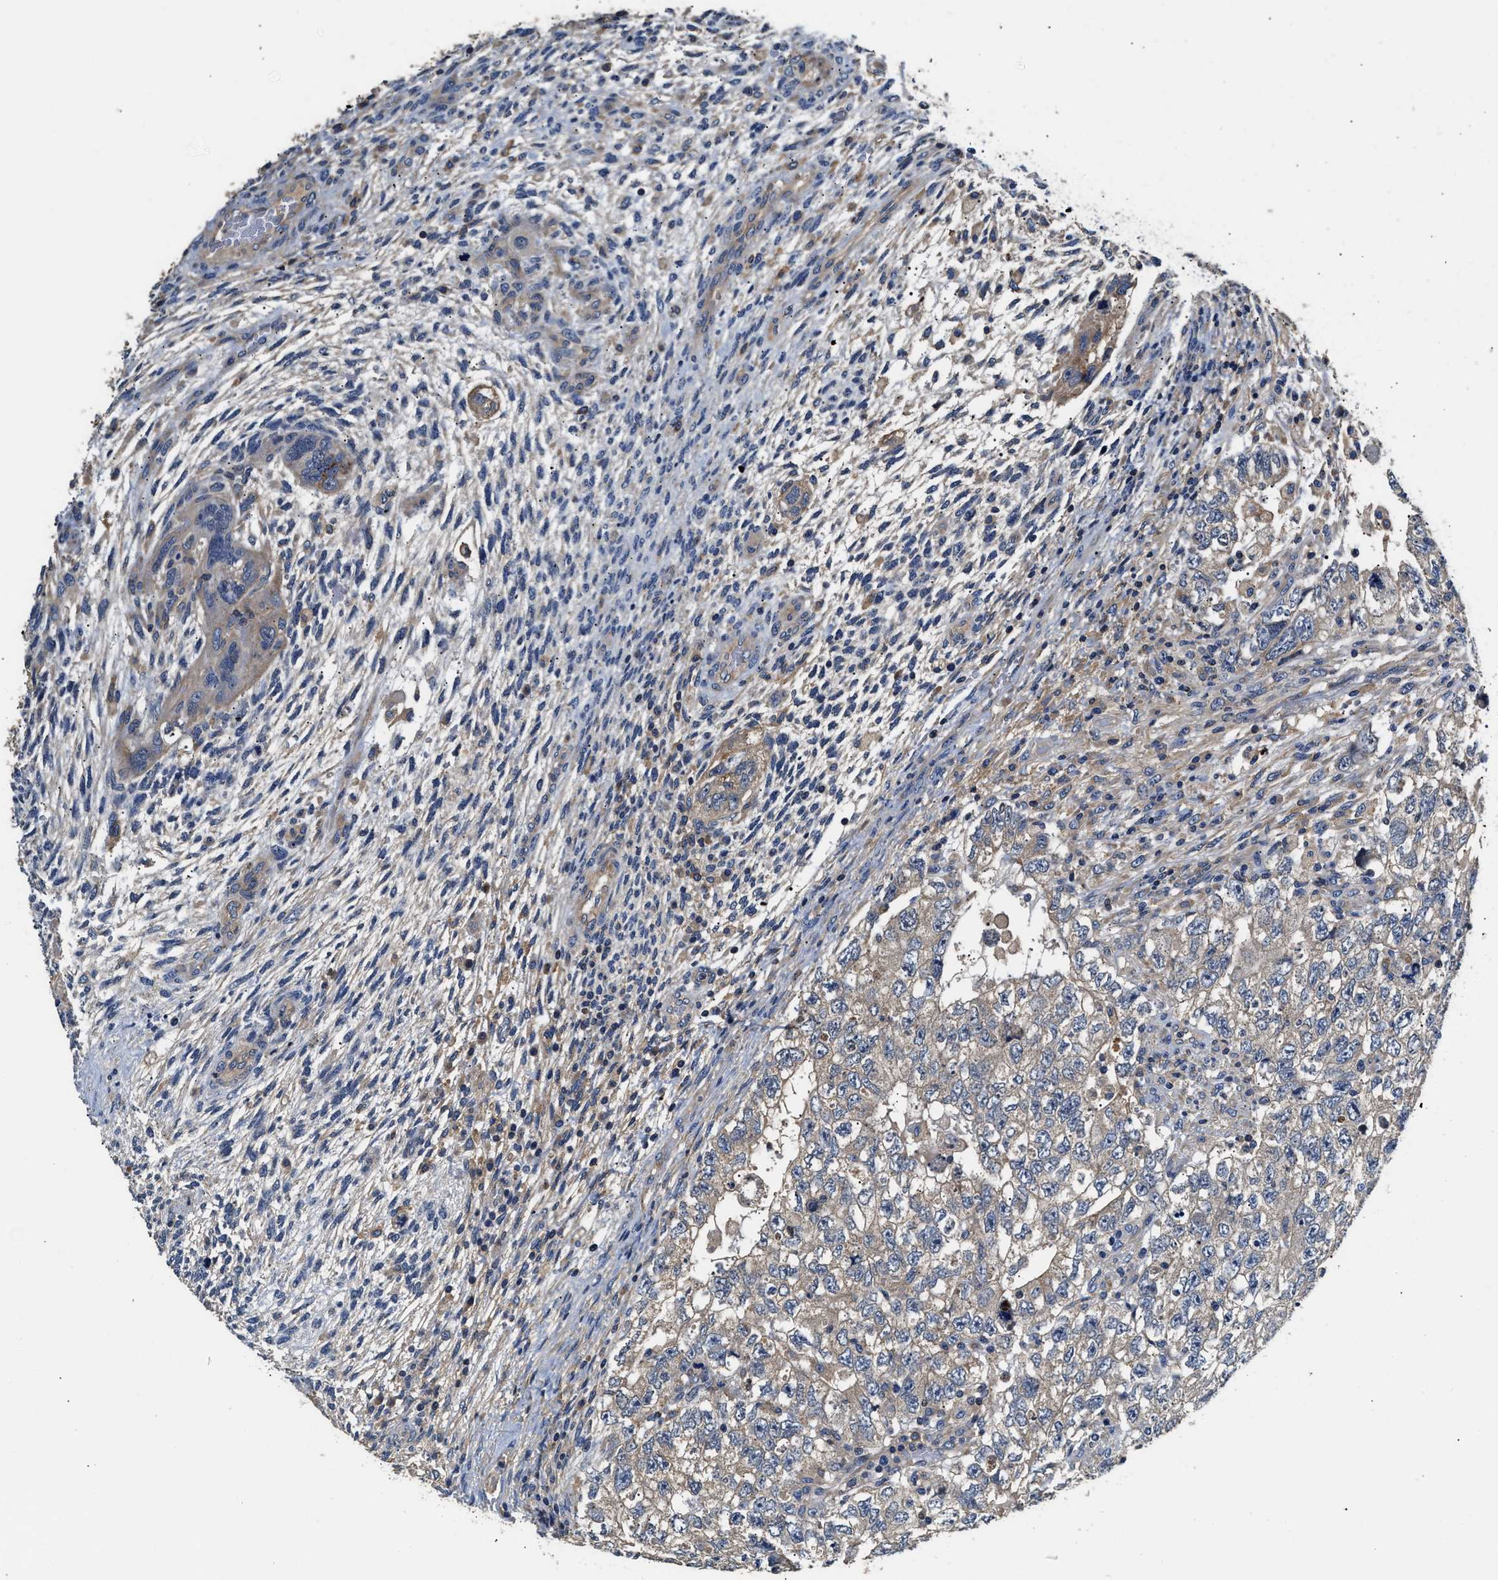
{"staining": {"intensity": "negative", "quantity": "none", "location": "none"}, "tissue": "testis cancer", "cell_type": "Tumor cells", "image_type": "cancer", "snomed": [{"axis": "morphology", "description": "Carcinoma, Embryonal, NOS"}, {"axis": "topography", "description": "Testis"}], "caption": "Protein analysis of testis cancer displays no significant expression in tumor cells. The staining is performed using DAB (3,3'-diaminobenzidine) brown chromogen with nuclei counter-stained in using hematoxylin.", "gene": "TEX2", "patient": {"sex": "male", "age": 36}}